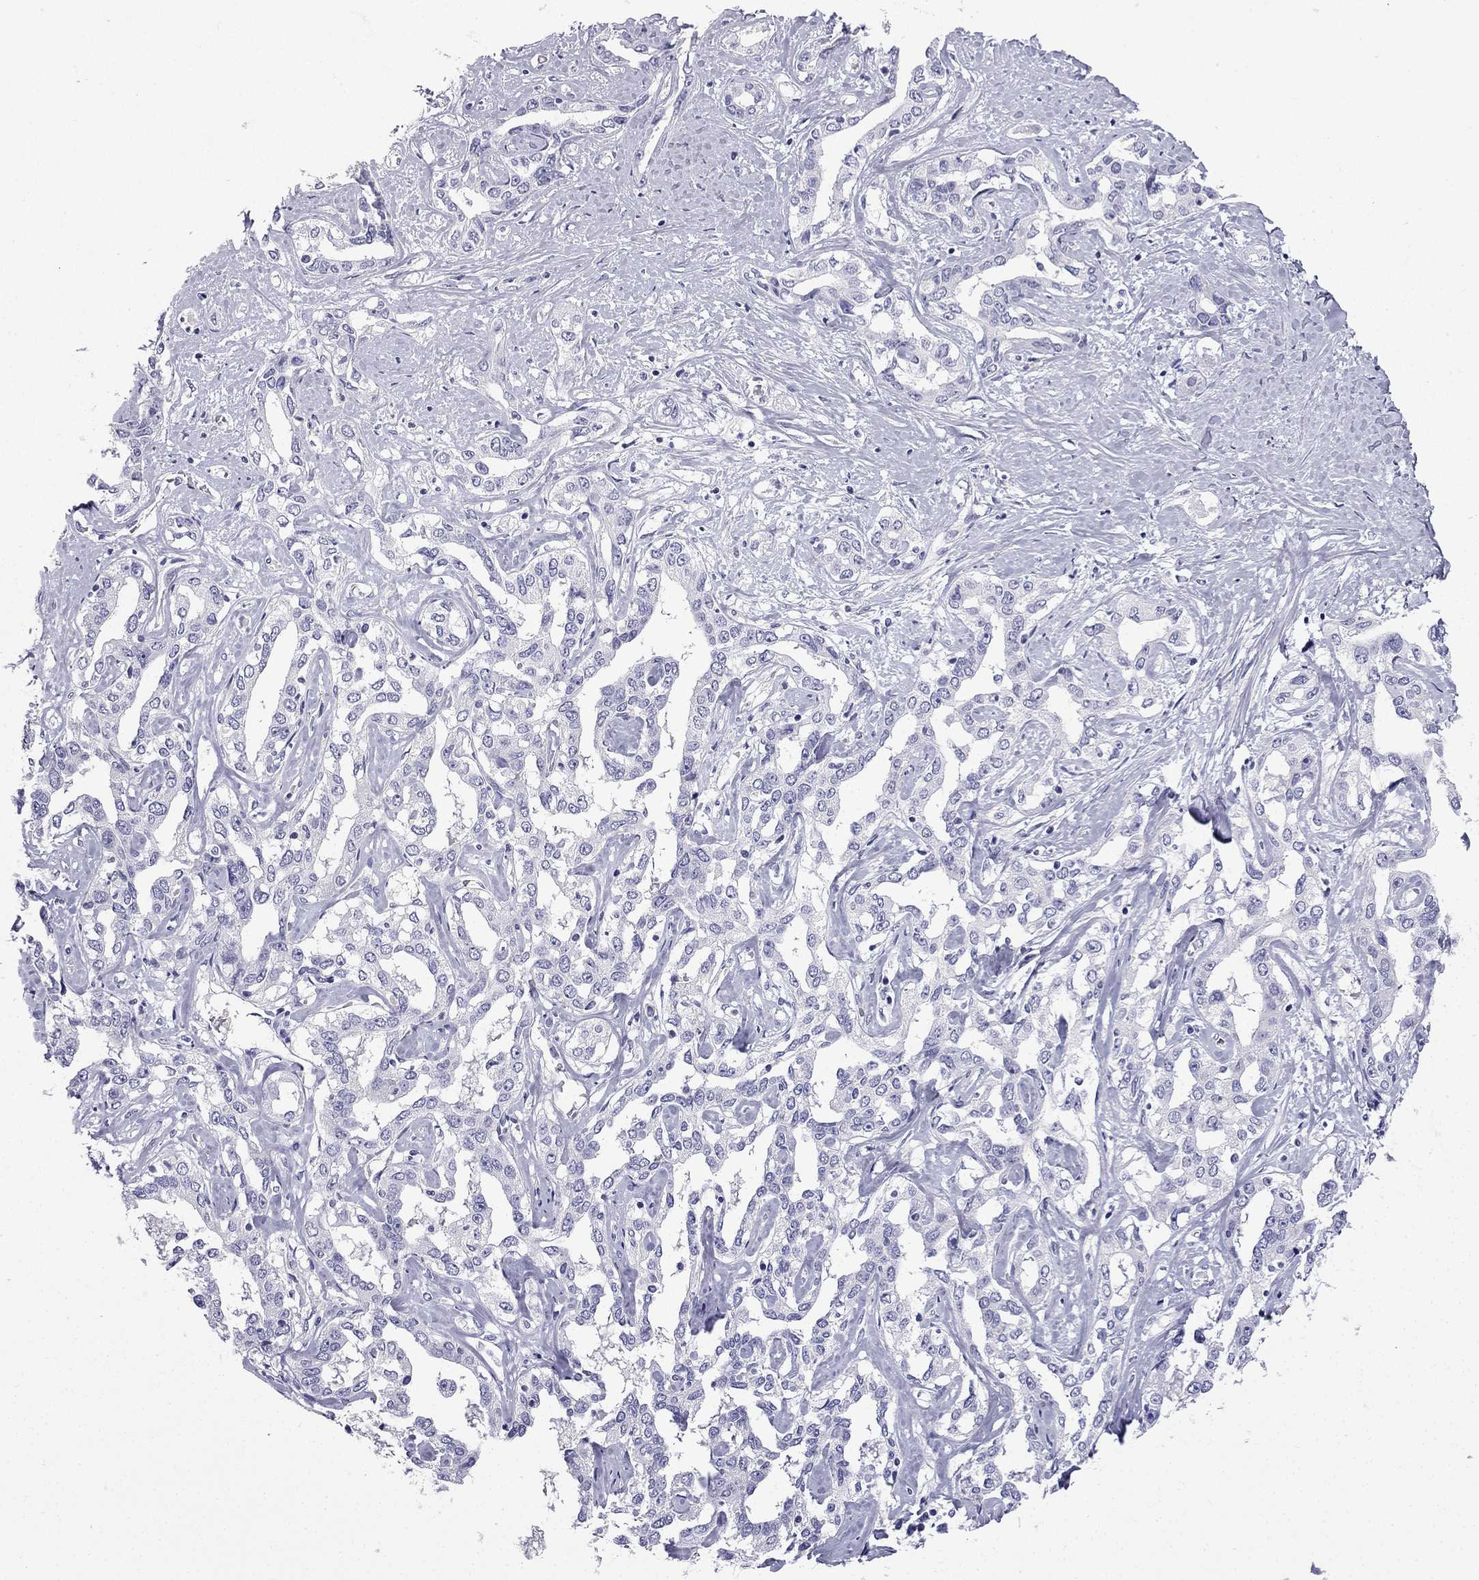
{"staining": {"intensity": "negative", "quantity": "none", "location": "none"}, "tissue": "liver cancer", "cell_type": "Tumor cells", "image_type": "cancer", "snomed": [{"axis": "morphology", "description": "Cholangiocarcinoma"}, {"axis": "topography", "description": "Liver"}], "caption": "Immunohistochemistry image of neoplastic tissue: human liver cancer (cholangiocarcinoma) stained with DAB exhibits no significant protein expression in tumor cells.", "gene": "GJA8", "patient": {"sex": "male", "age": 59}}